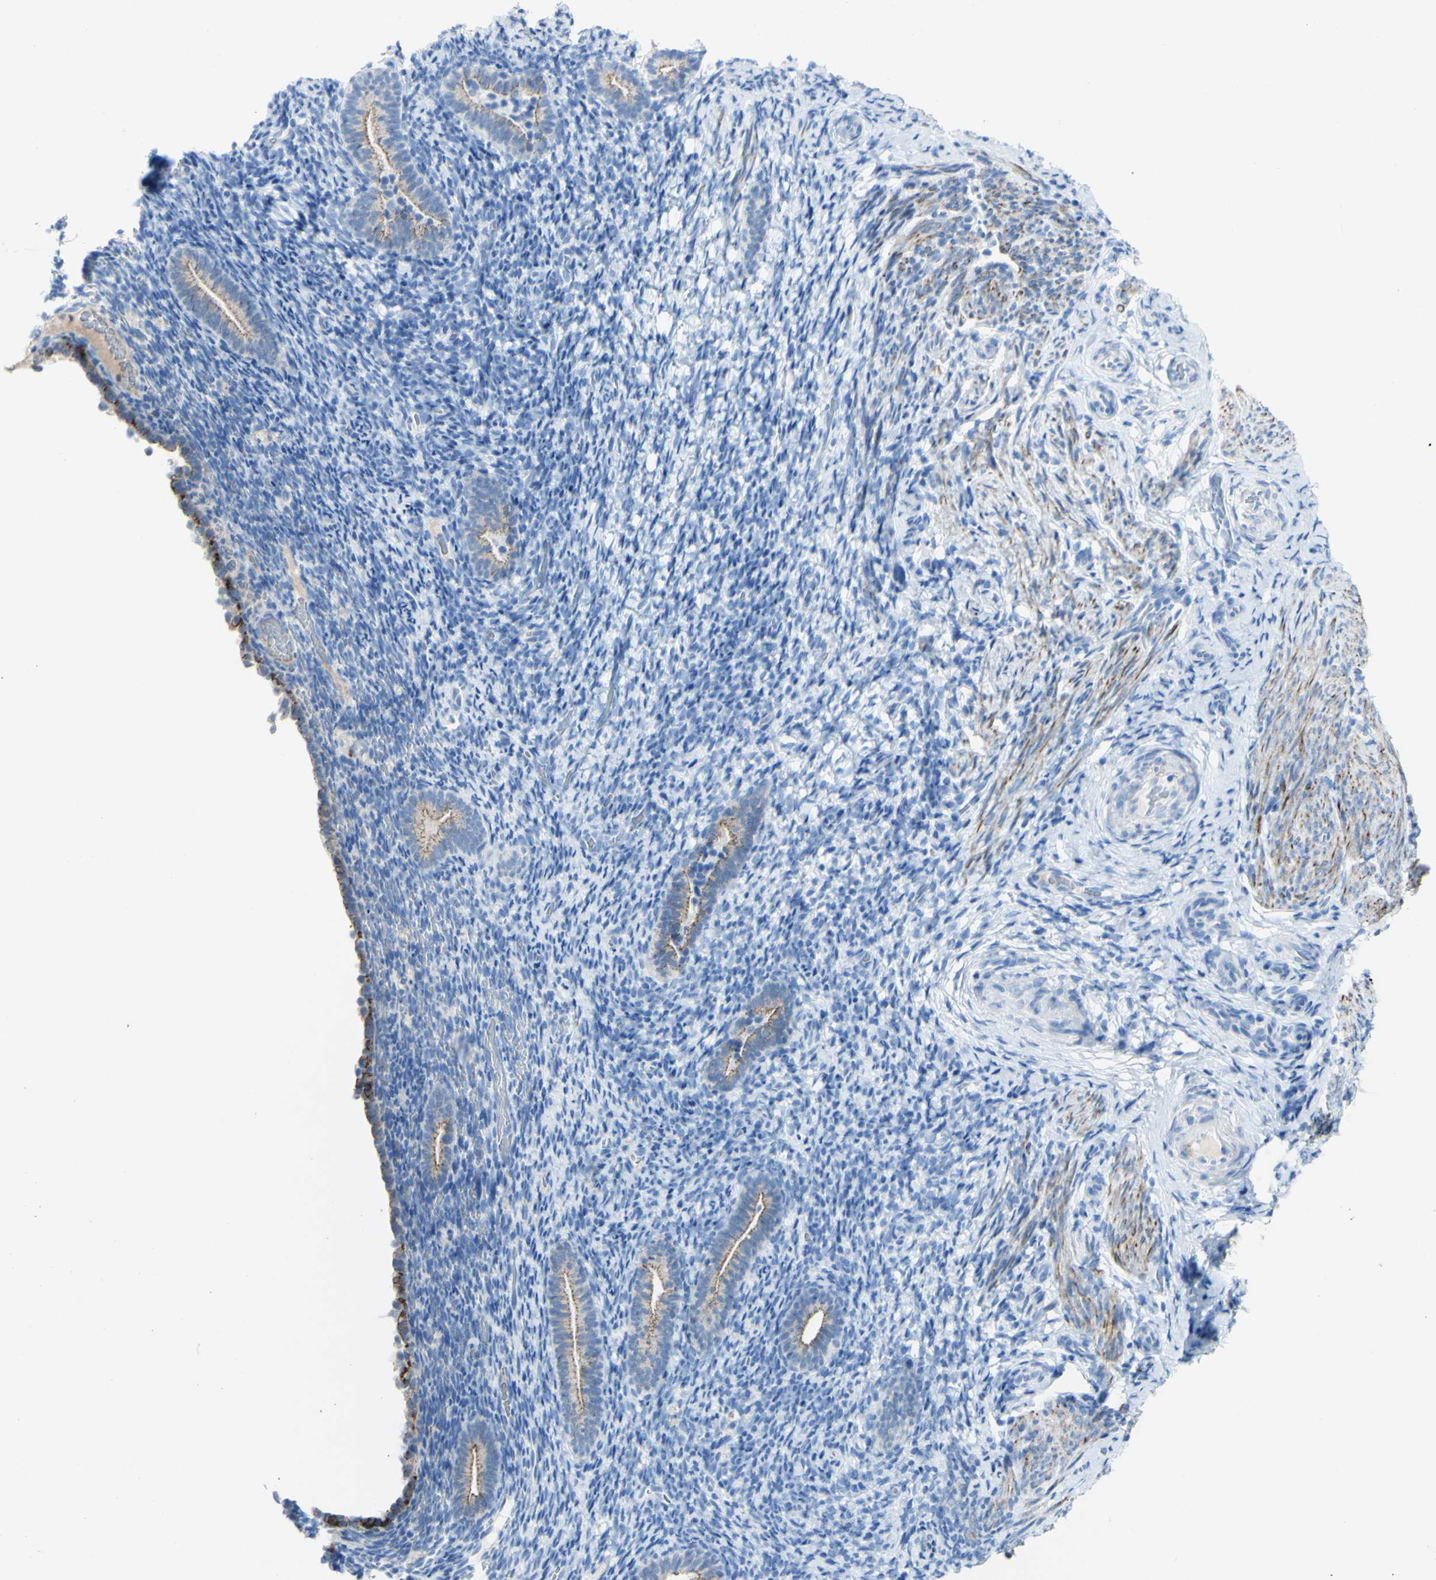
{"staining": {"intensity": "negative", "quantity": "none", "location": "none"}, "tissue": "endometrium", "cell_type": "Cells in endometrial stroma", "image_type": "normal", "snomed": [{"axis": "morphology", "description": "Normal tissue, NOS"}, {"axis": "topography", "description": "Endometrium"}], "caption": "IHC micrograph of benign endometrium: endometrium stained with DAB (3,3'-diaminobenzidine) reveals no significant protein positivity in cells in endometrial stroma.", "gene": "DSC2", "patient": {"sex": "female", "age": 51}}